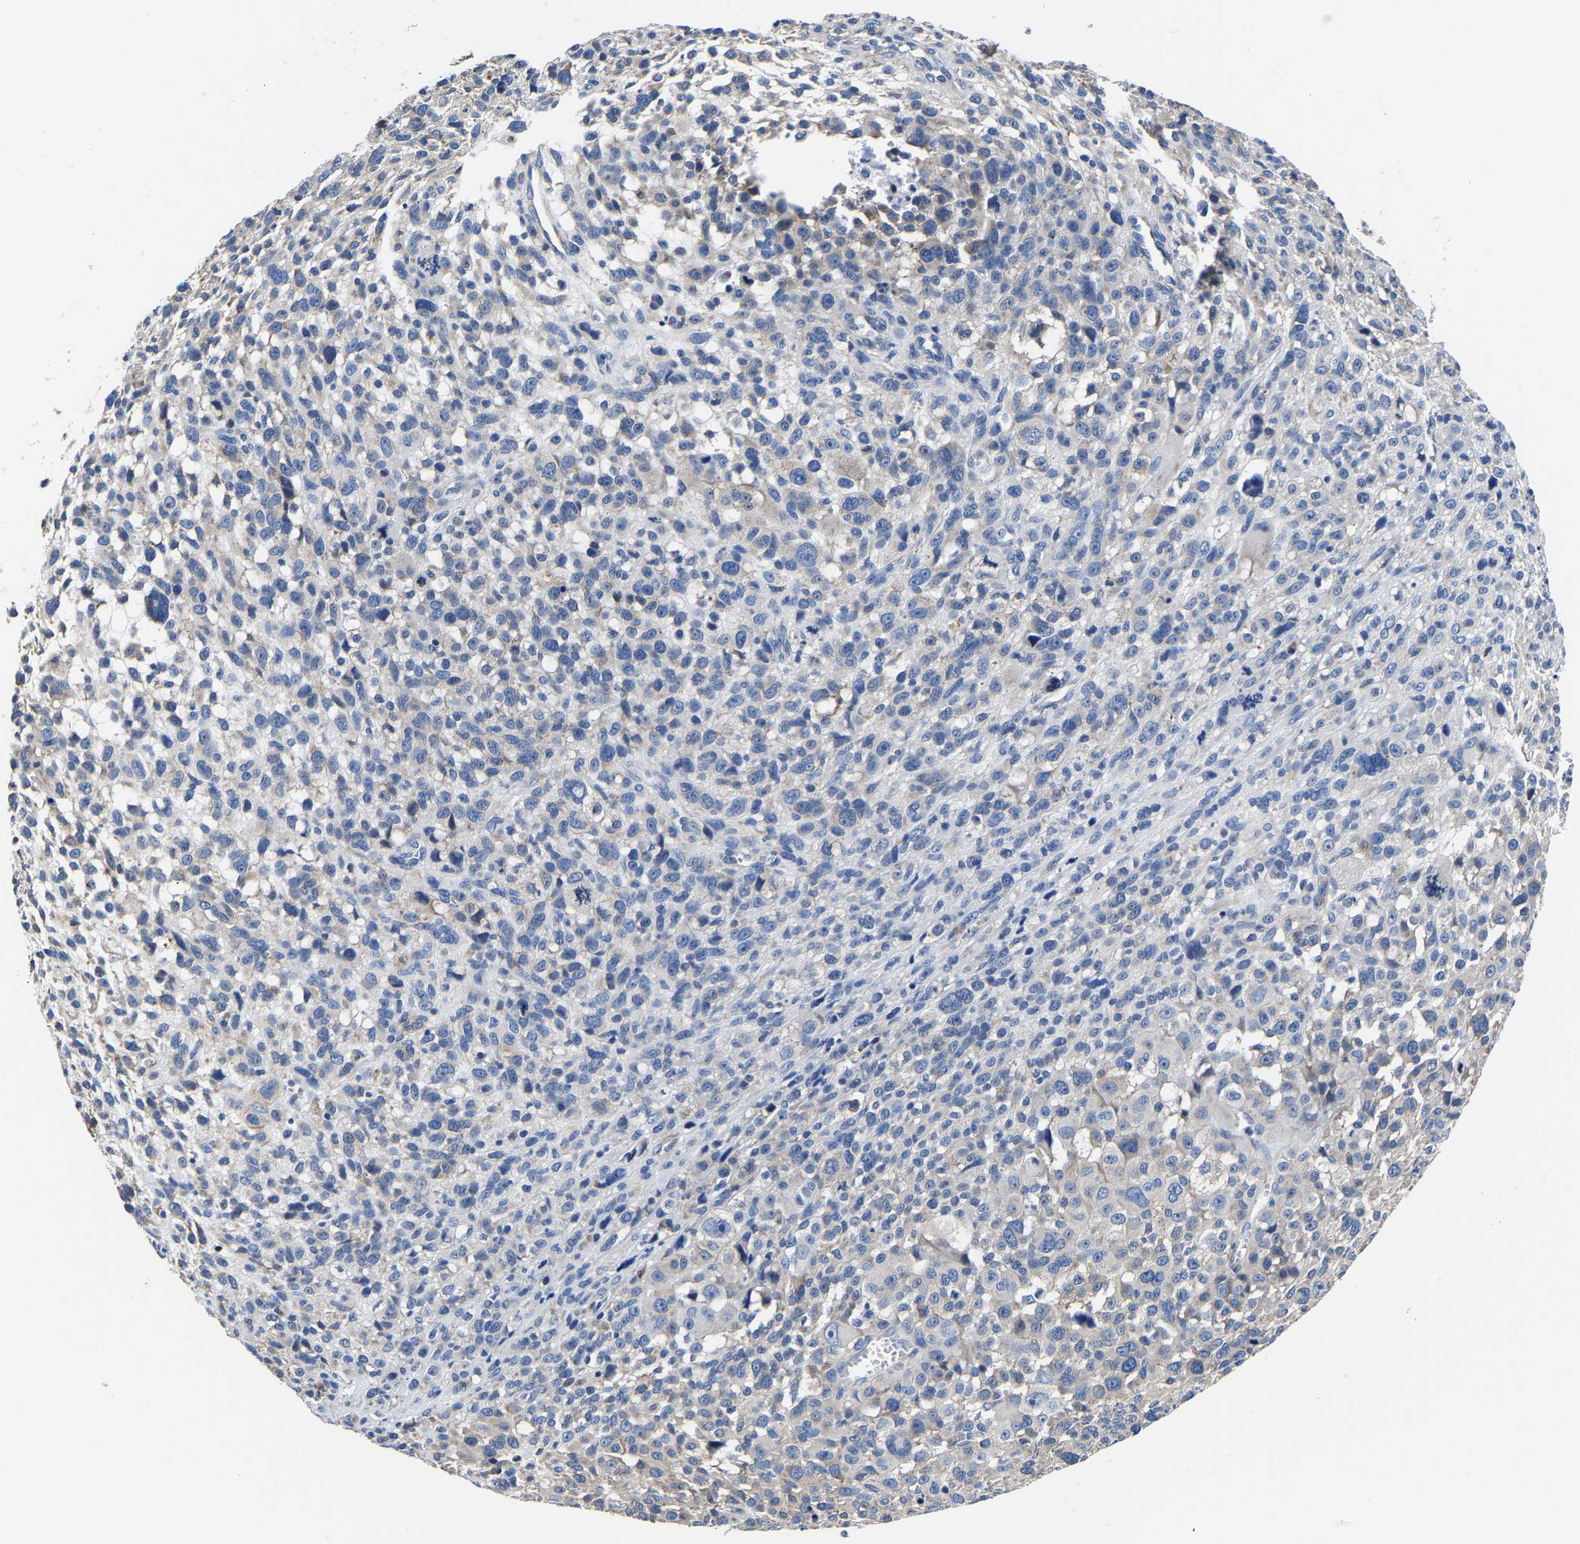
{"staining": {"intensity": "negative", "quantity": "none", "location": "none"}, "tissue": "melanoma", "cell_type": "Tumor cells", "image_type": "cancer", "snomed": [{"axis": "morphology", "description": "Malignant melanoma, NOS"}, {"axis": "topography", "description": "Skin"}], "caption": "Malignant melanoma was stained to show a protein in brown. There is no significant staining in tumor cells. (Stains: DAB (3,3'-diaminobenzidine) immunohistochemistry (IHC) with hematoxylin counter stain, Microscopy: brightfield microscopy at high magnification).", "gene": "SRPK2", "patient": {"sex": "female", "age": 55}}